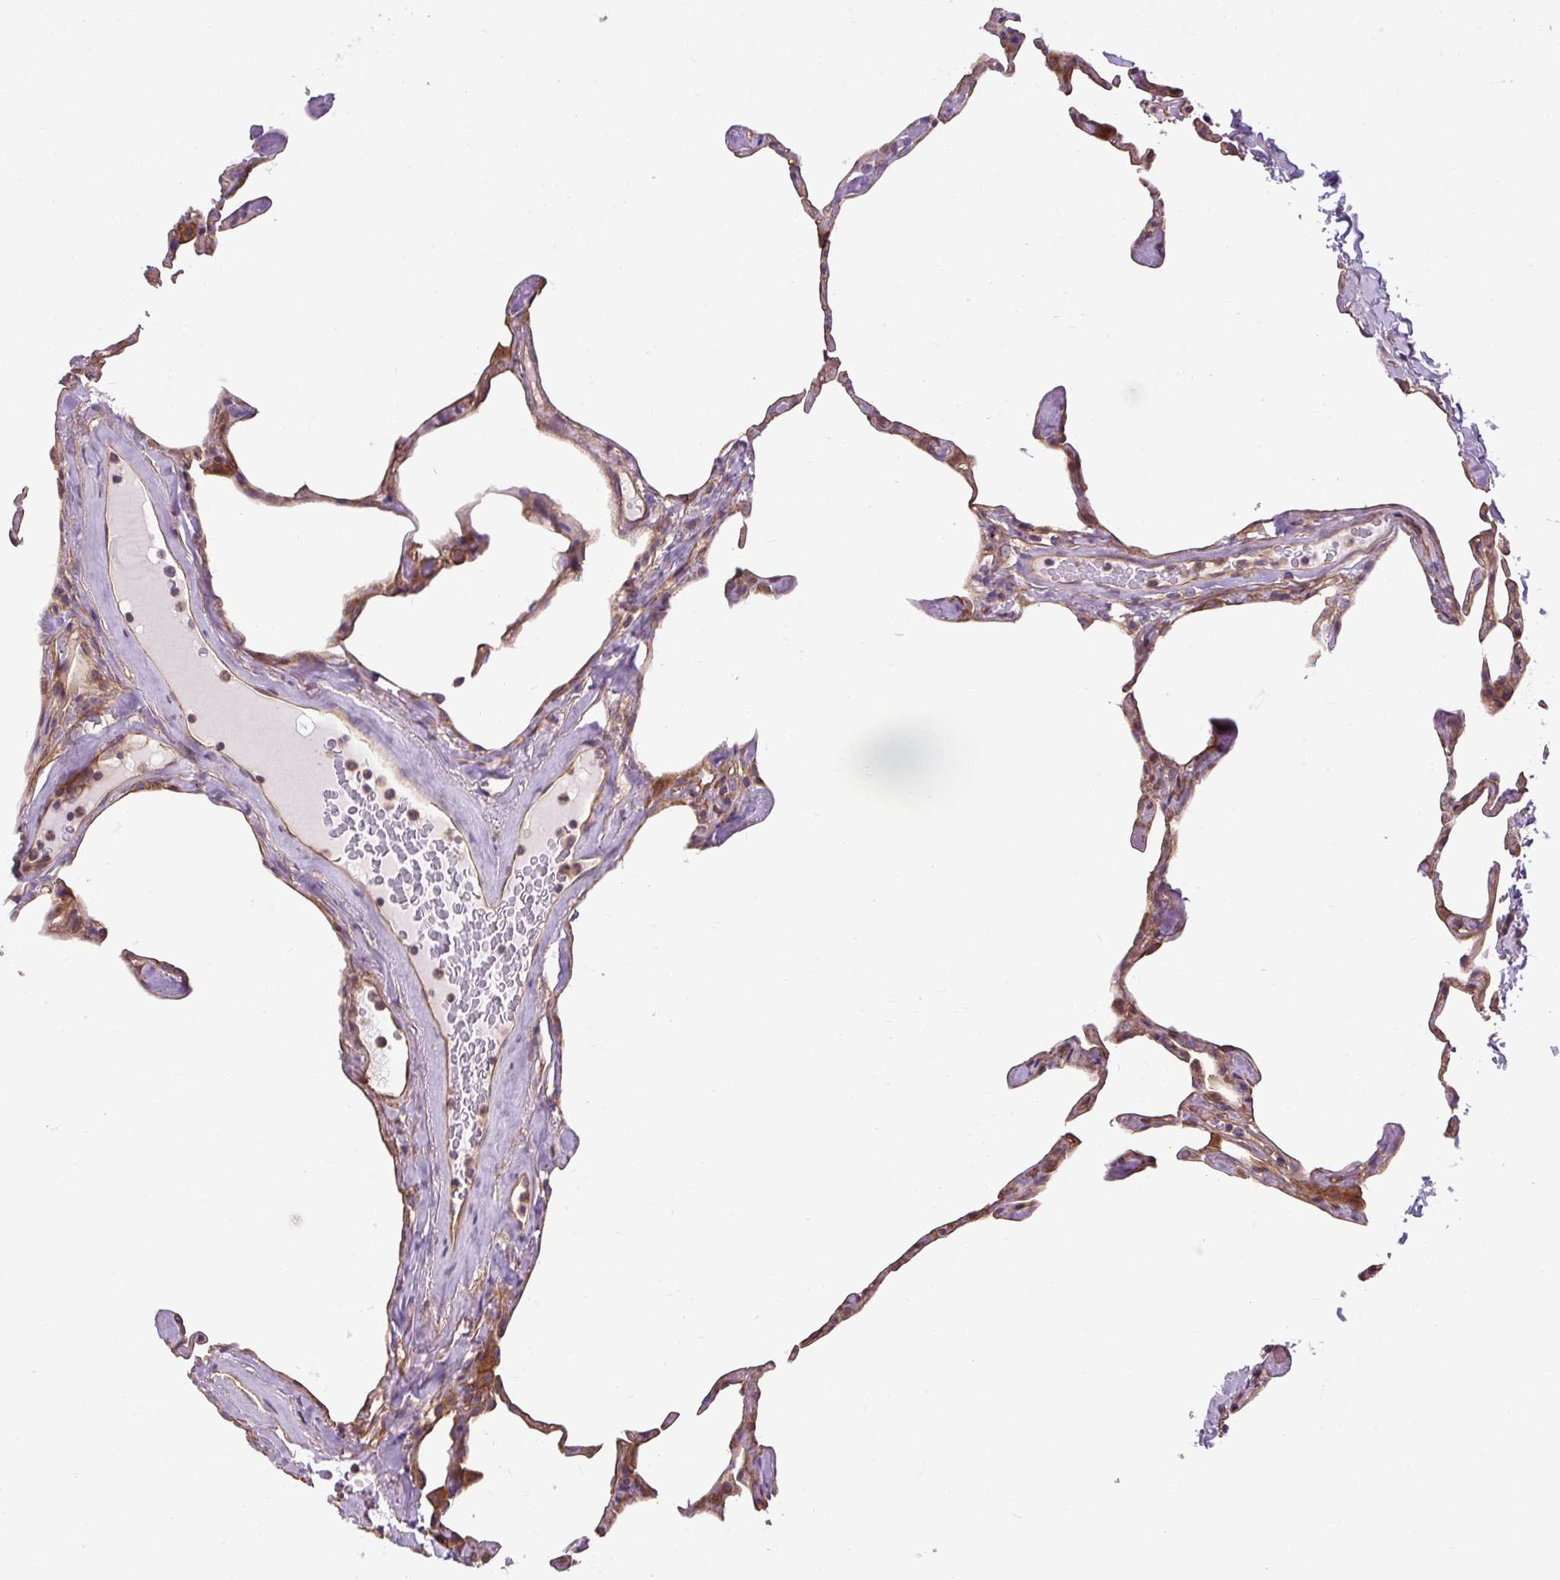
{"staining": {"intensity": "moderate", "quantity": ">75%", "location": "cytoplasmic/membranous"}, "tissue": "lung", "cell_type": "Alveolar cells", "image_type": "normal", "snomed": [{"axis": "morphology", "description": "Normal tissue, NOS"}, {"axis": "topography", "description": "Lung"}], "caption": "The micrograph demonstrates staining of benign lung, revealing moderate cytoplasmic/membranous protein positivity (brown color) within alveolar cells.", "gene": "CCDC93", "patient": {"sex": "male", "age": 65}}